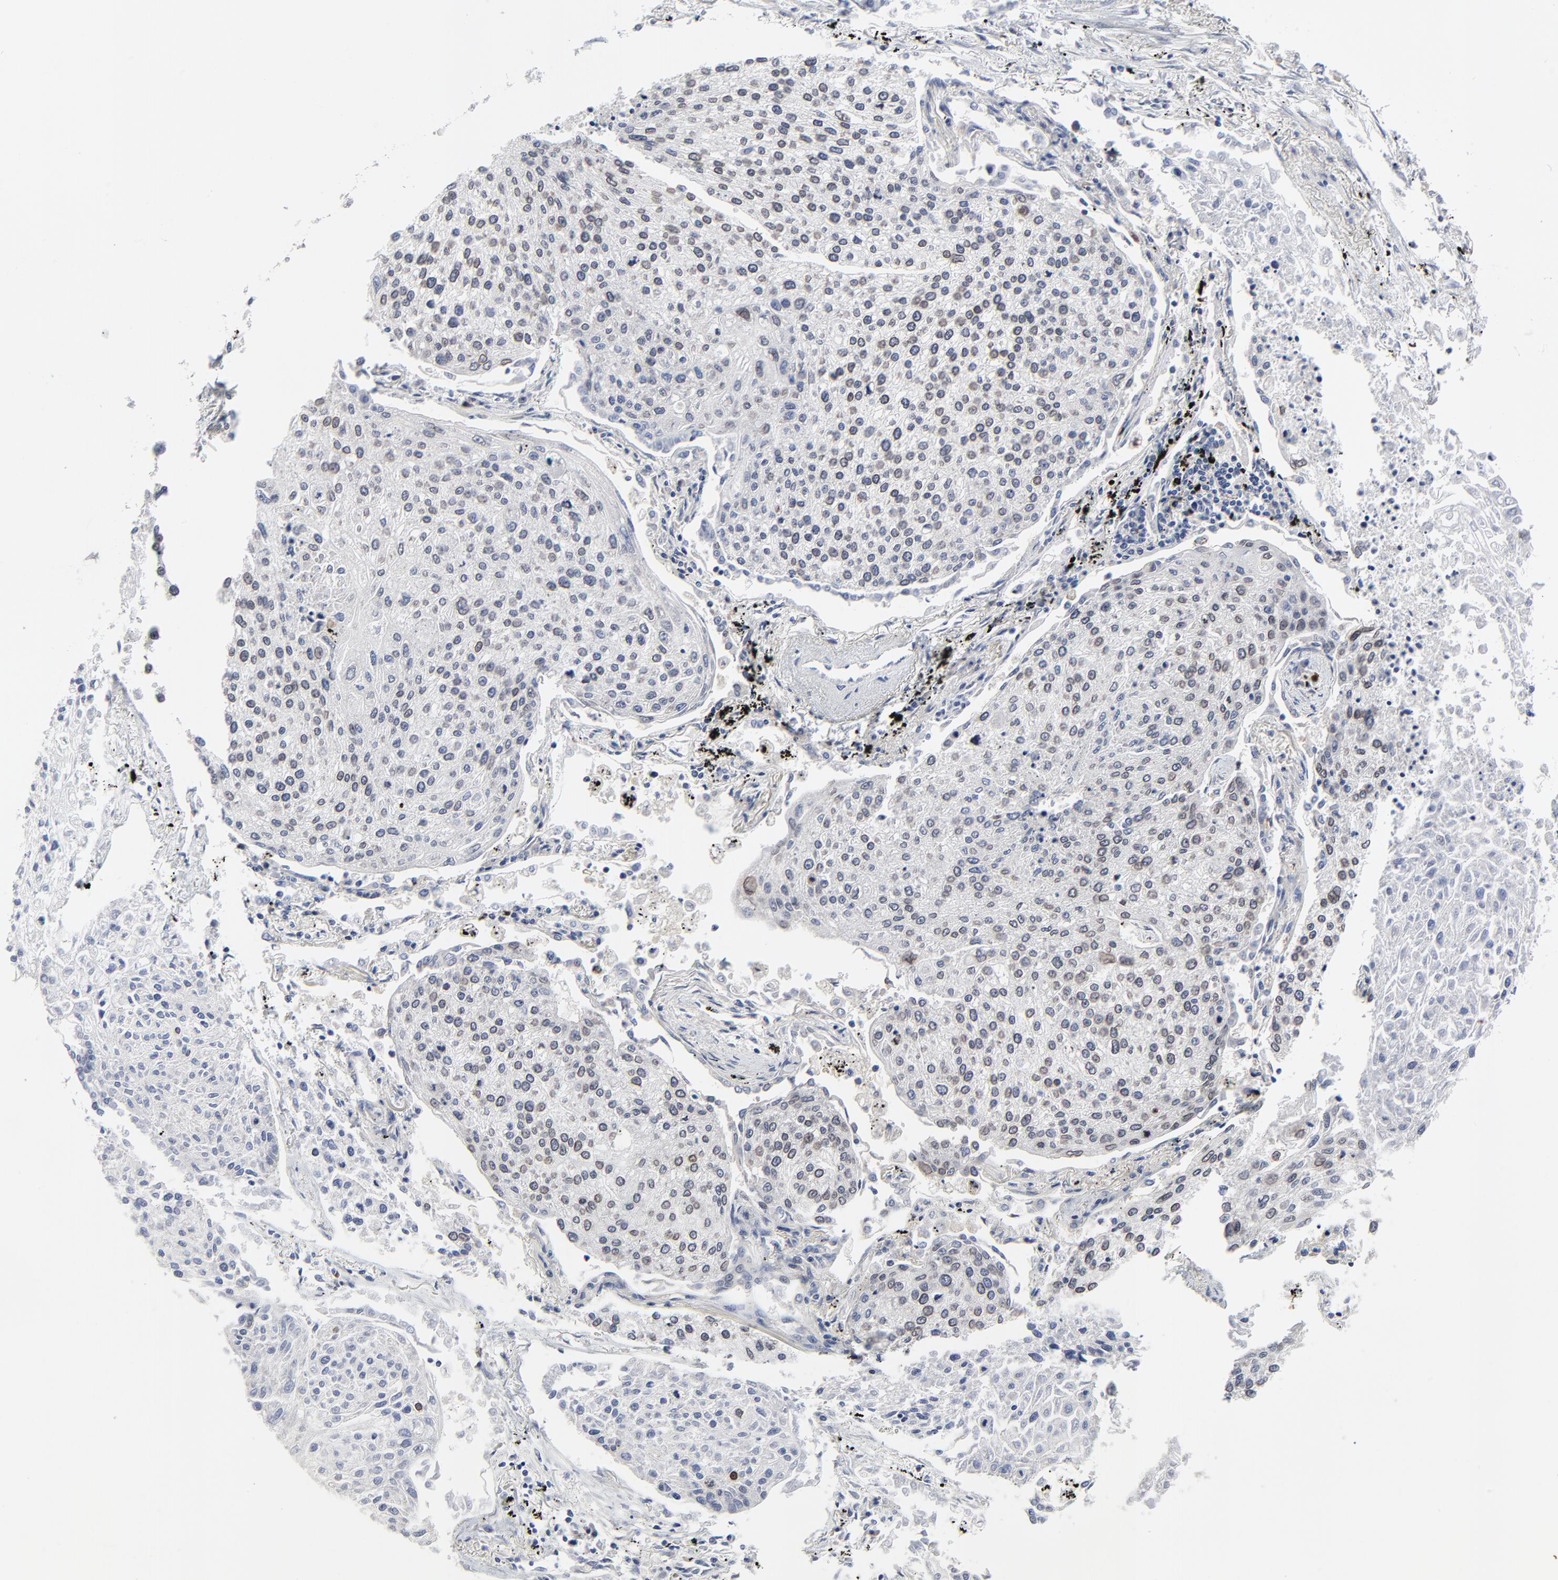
{"staining": {"intensity": "weak", "quantity": "<25%", "location": "cytoplasmic/membranous,nuclear"}, "tissue": "lung cancer", "cell_type": "Tumor cells", "image_type": "cancer", "snomed": [{"axis": "morphology", "description": "Squamous cell carcinoma, NOS"}, {"axis": "topography", "description": "Lung"}], "caption": "The histopathology image reveals no staining of tumor cells in lung squamous cell carcinoma.", "gene": "NLGN3", "patient": {"sex": "male", "age": 75}}